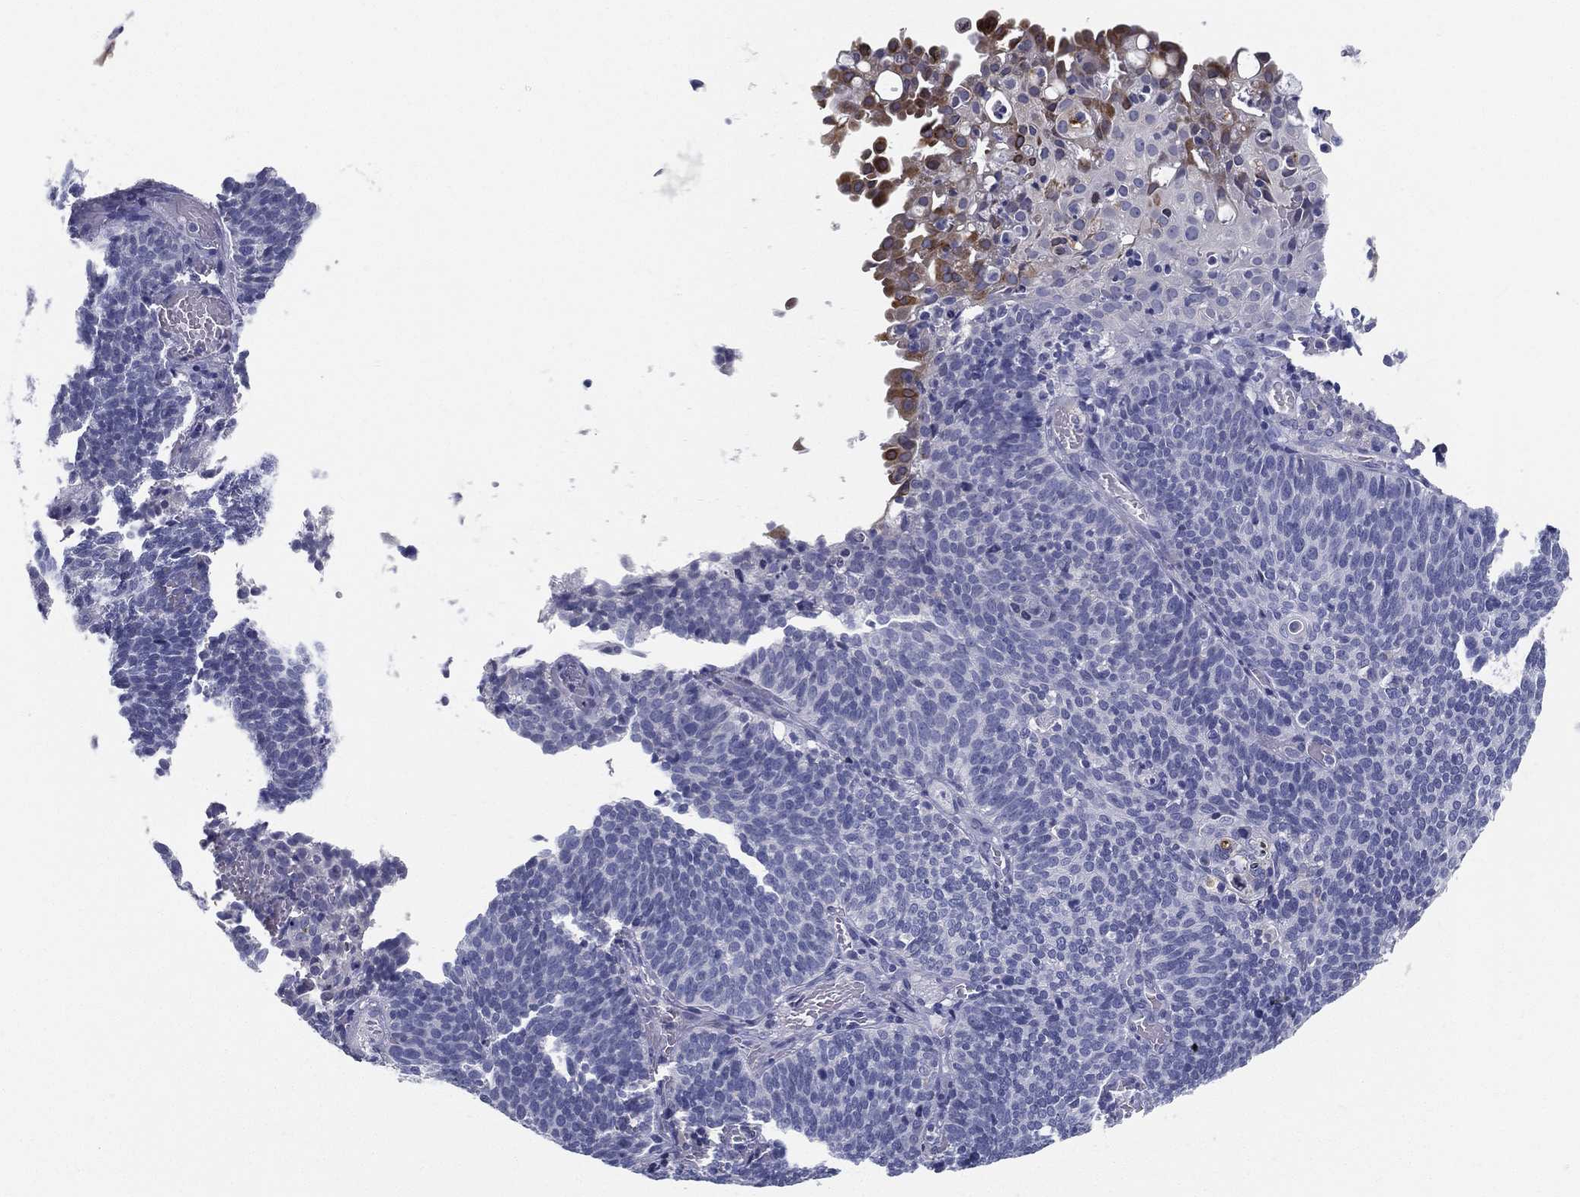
{"staining": {"intensity": "moderate", "quantity": "<25%", "location": "cytoplasmic/membranous"}, "tissue": "cervical cancer", "cell_type": "Tumor cells", "image_type": "cancer", "snomed": [{"axis": "morphology", "description": "Normal tissue, NOS"}, {"axis": "morphology", "description": "Squamous cell carcinoma, NOS"}, {"axis": "topography", "description": "Cervix"}], "caption": "Immunohistochemistry histopathology image of neoplastic tissue: cervical cancer stained using immunohistochemistry demonstrates low levels of moderate protein expression localized specifically in the cytoplasmic/membranous of tumor cells, appearing as a cytoplasmic/membranous brown color.", "gene": "STS", "patient": {"sex": "female", "age": 39}}